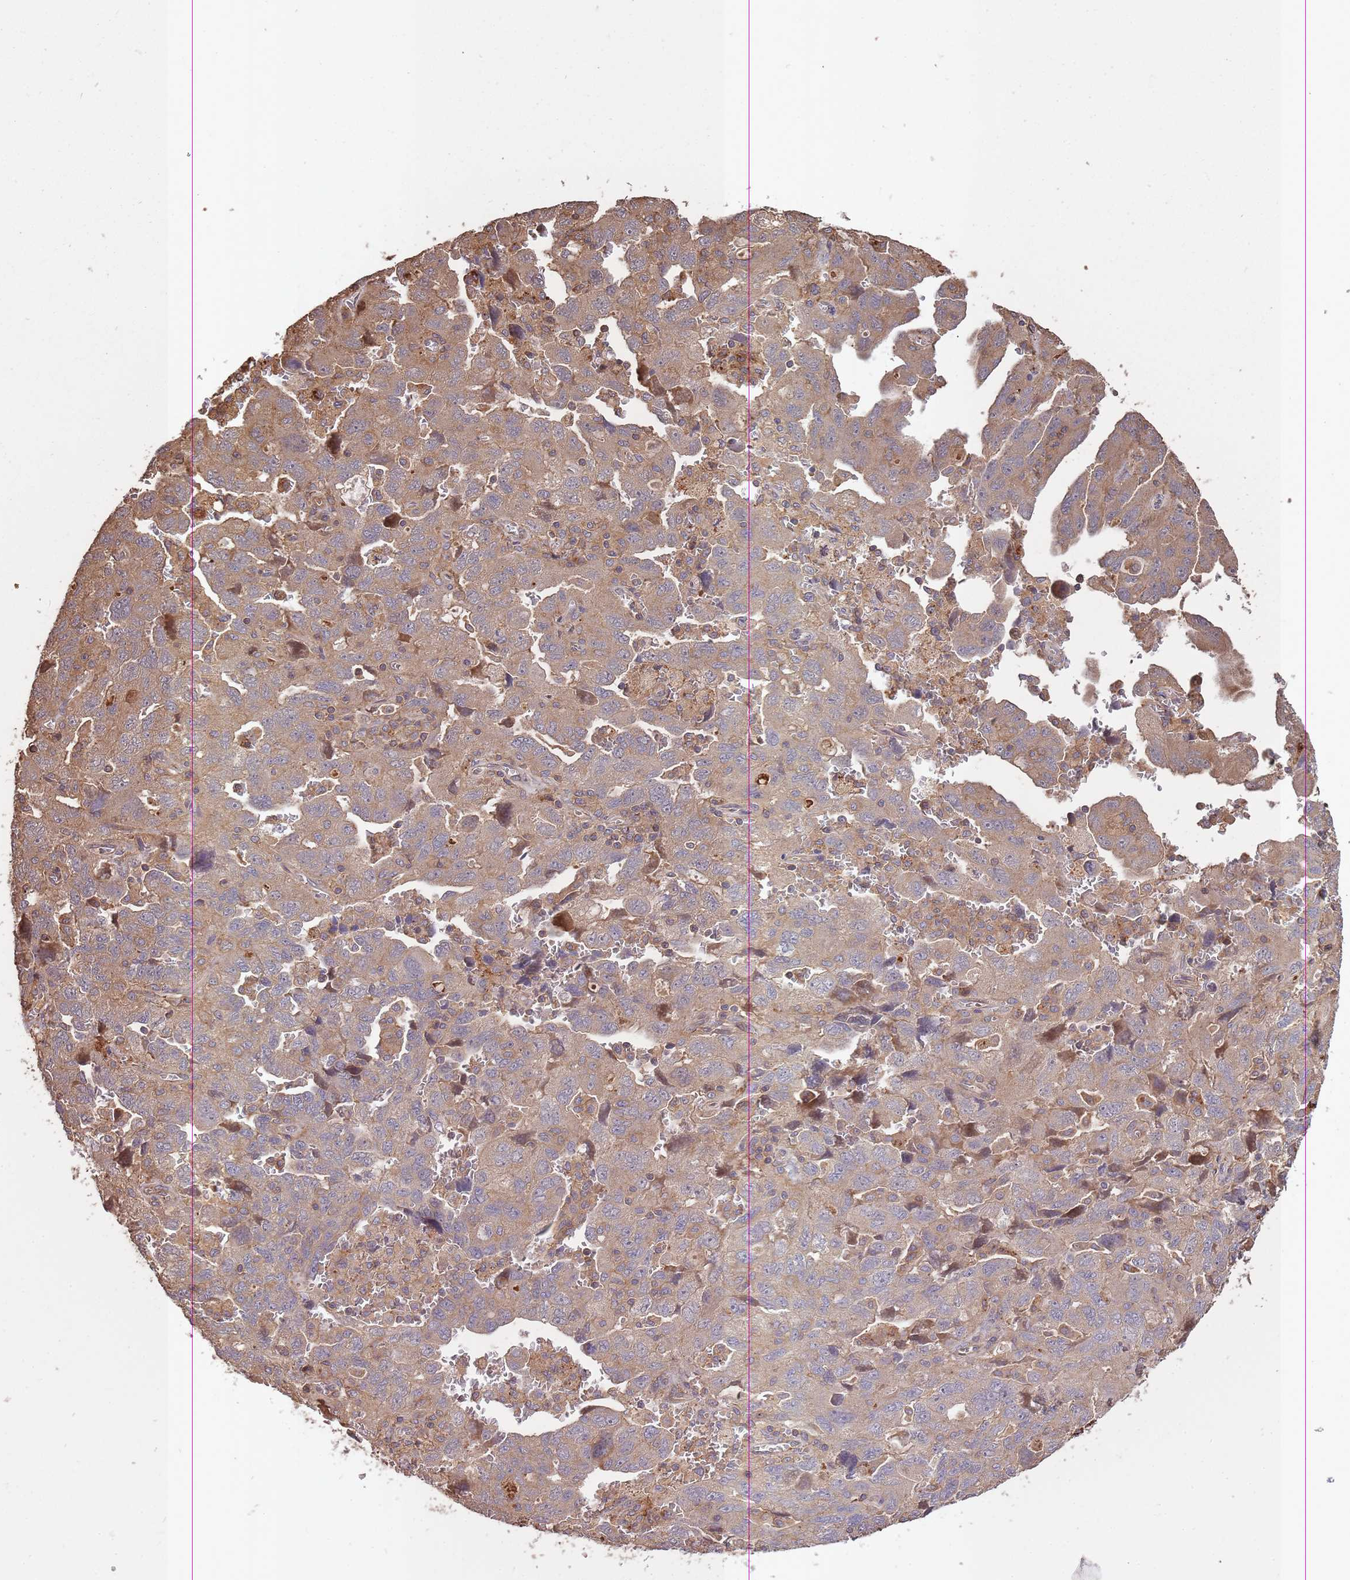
{"staining": {"intensity": "moderate", "quantity": ">75%", "location": "cytoplasmic/membranous"}, "tissue": "ovarian cancer", "cell_type": "Tumor cells", "image_type": "cancer", "snomed": [{"axis": "morphology", "description": "Carcinoma, NOS"}, {"axis": "morphology", "description": "Cystadenocarcinoma, serous, NOS"}, {"axis": "topography", "description": "Ovary"}], "caption": "Brown immunohistochemical staining in human ovarian cancer (serous cystadenocarcinoma) demonstrates moderate cytoplasmic/membranous staining in about >75% of tumor cells.", "gene": "ARMH3", "patient": {"sex": "female", "age": 69}}